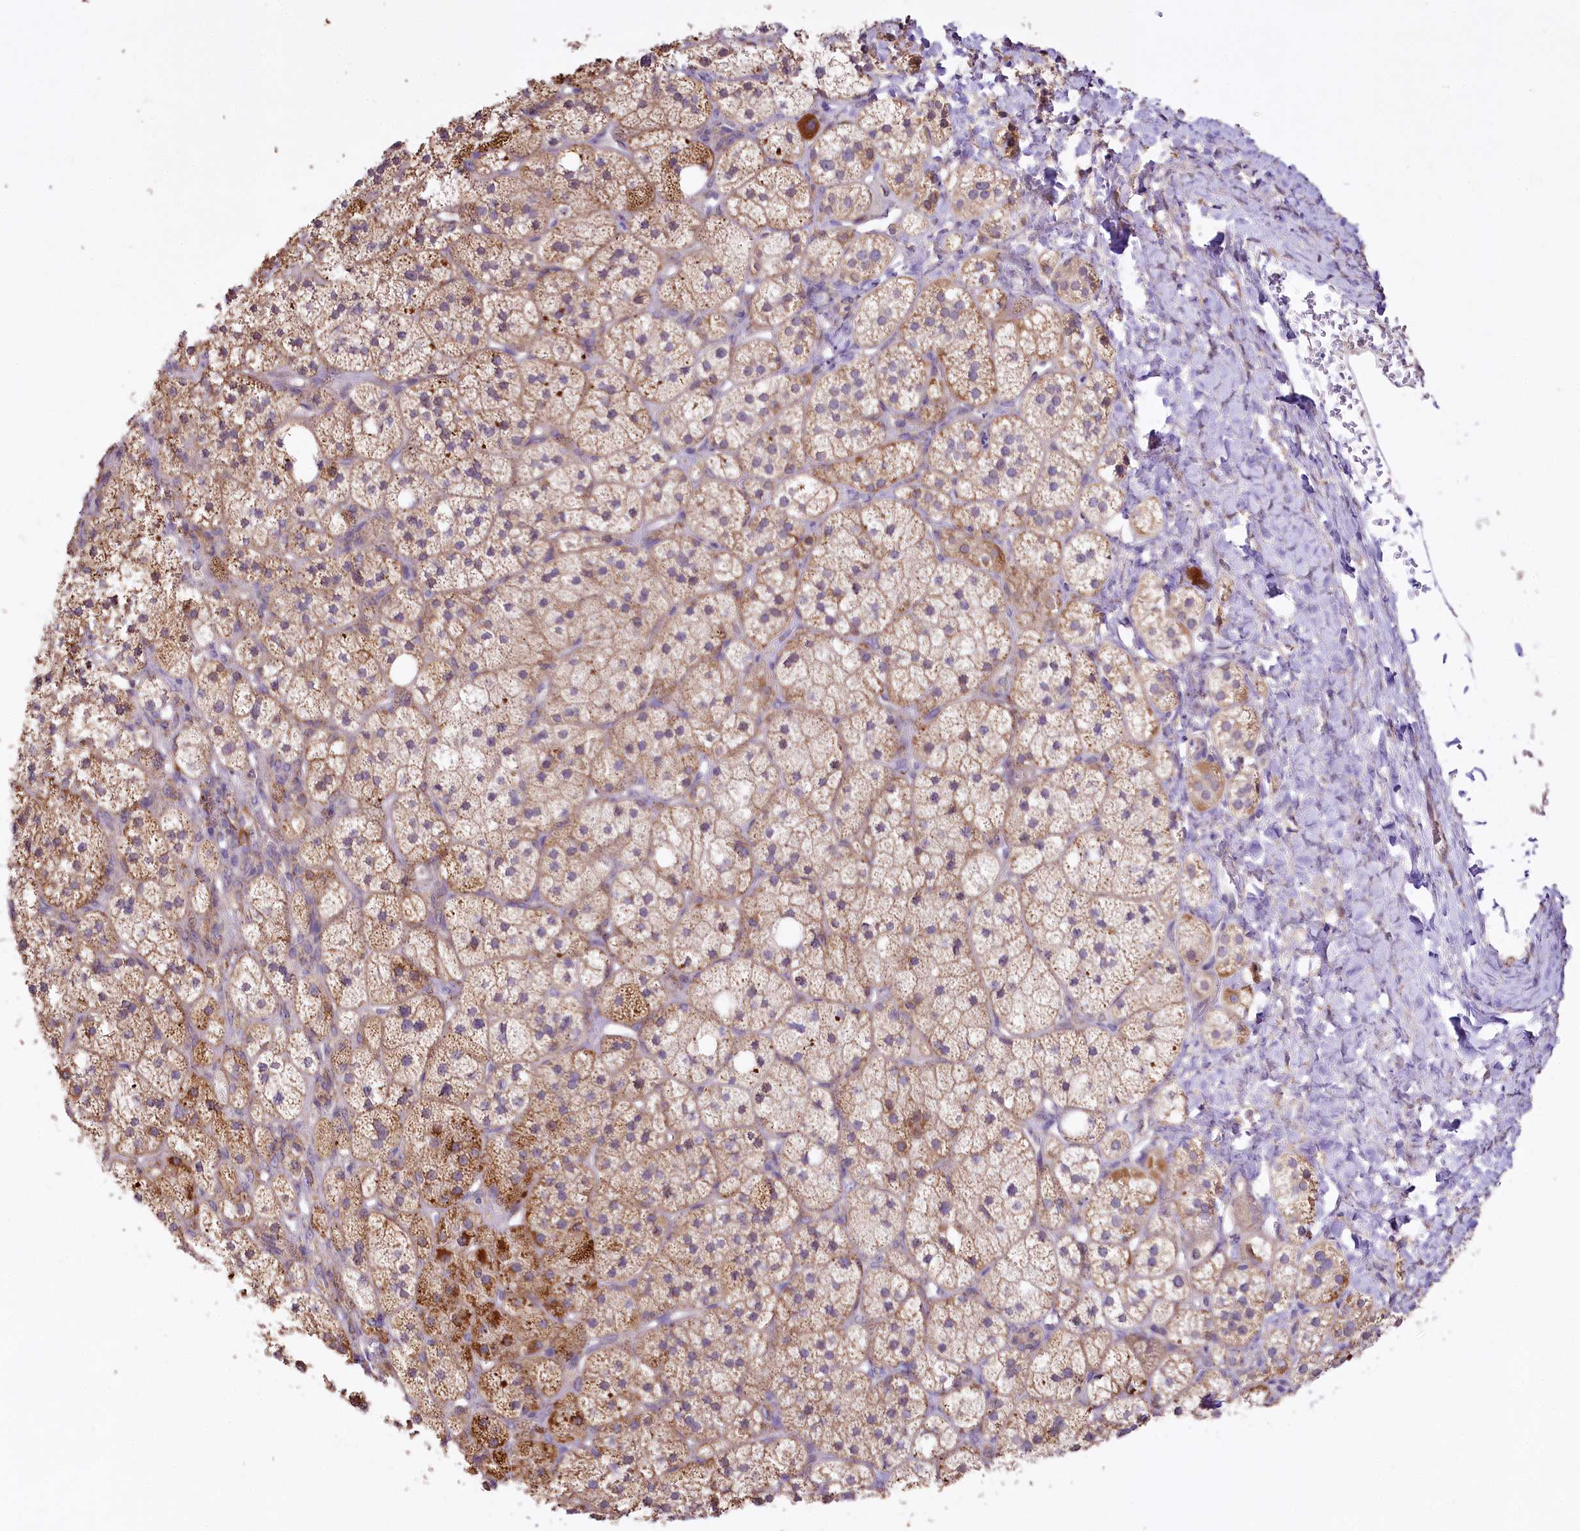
{"staining": {"intensity": "moderate", "quantity": ">75%", "location": "cytoplasmic/membranous"}, "tissue": "adrenal gland", "cell_type": "Glandular cells", "image_type": "normal", "snomed": [{"axis": "morphology", "description": "Normal tissue, NOS"}, {"axis": "topography", "description": "Adrenal gland"}], "caption": "Adrenal gland stained with a brown dye exhibits moderate cytoplasmic/membranous positive expression in about >75% of glandular cells.", "gene": "ZNF226", "patient": {"sex": "male", "age": 61}}